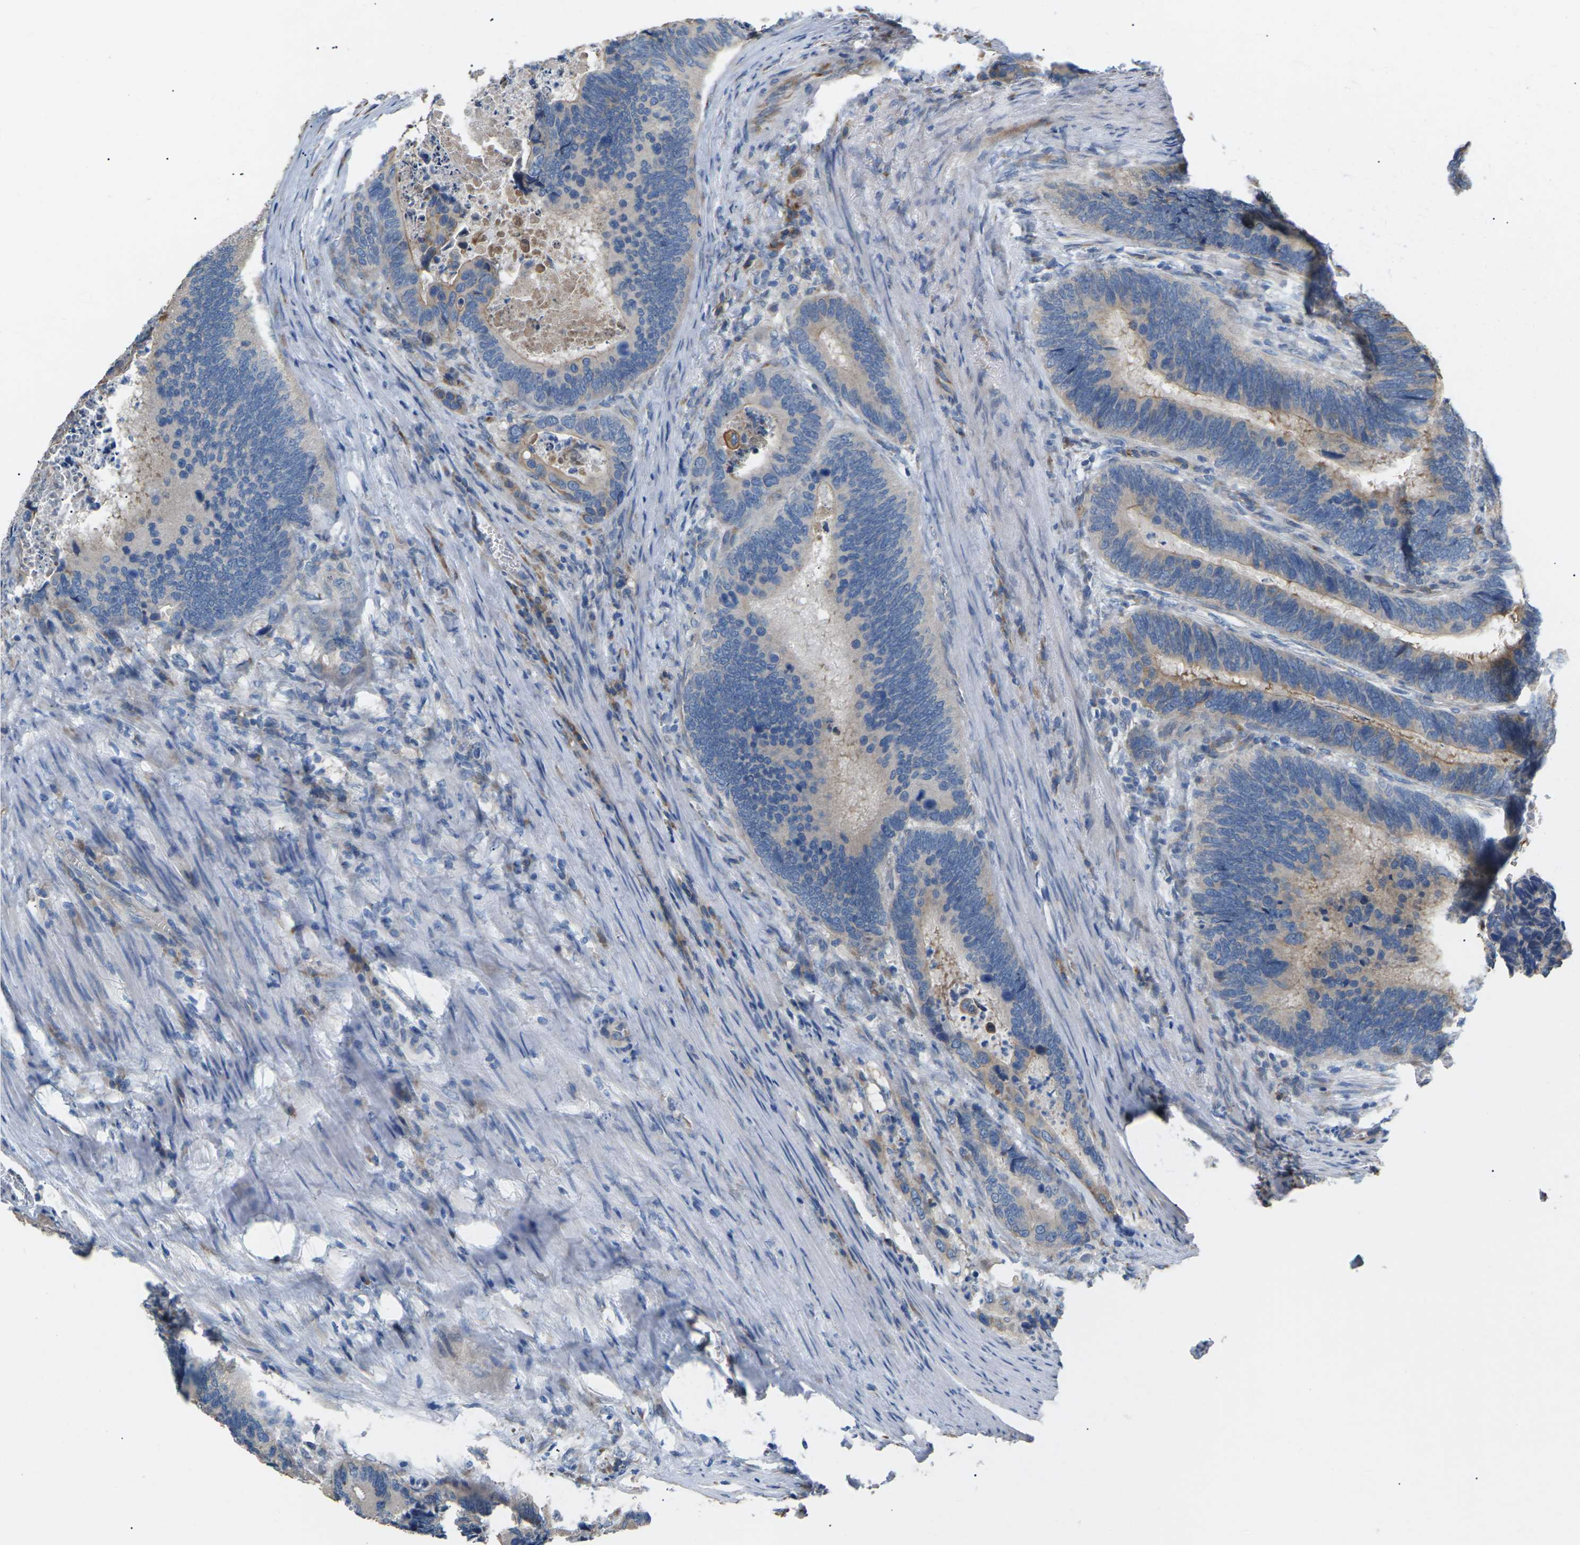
{"staining": {"intensity": "weak", "quantity": "<25%", "location": "cytoplasmic/membranous"}, "tissue": "colorectal cancer", "cell_type": "Tumor cells", "image_type": "cancer", "snomed": [{"axis": "morphology", "description": "Adenocarcinoma, NOS"}, {"axis": "topography", "description": "Colon"}], "caption": "Immunohistochemical staining of colorectal adenocarcinoma displays no significant positivity in tumor cells.", "gene": "KLHDC8B", "patient": {"sex": "male", "age": 72}}